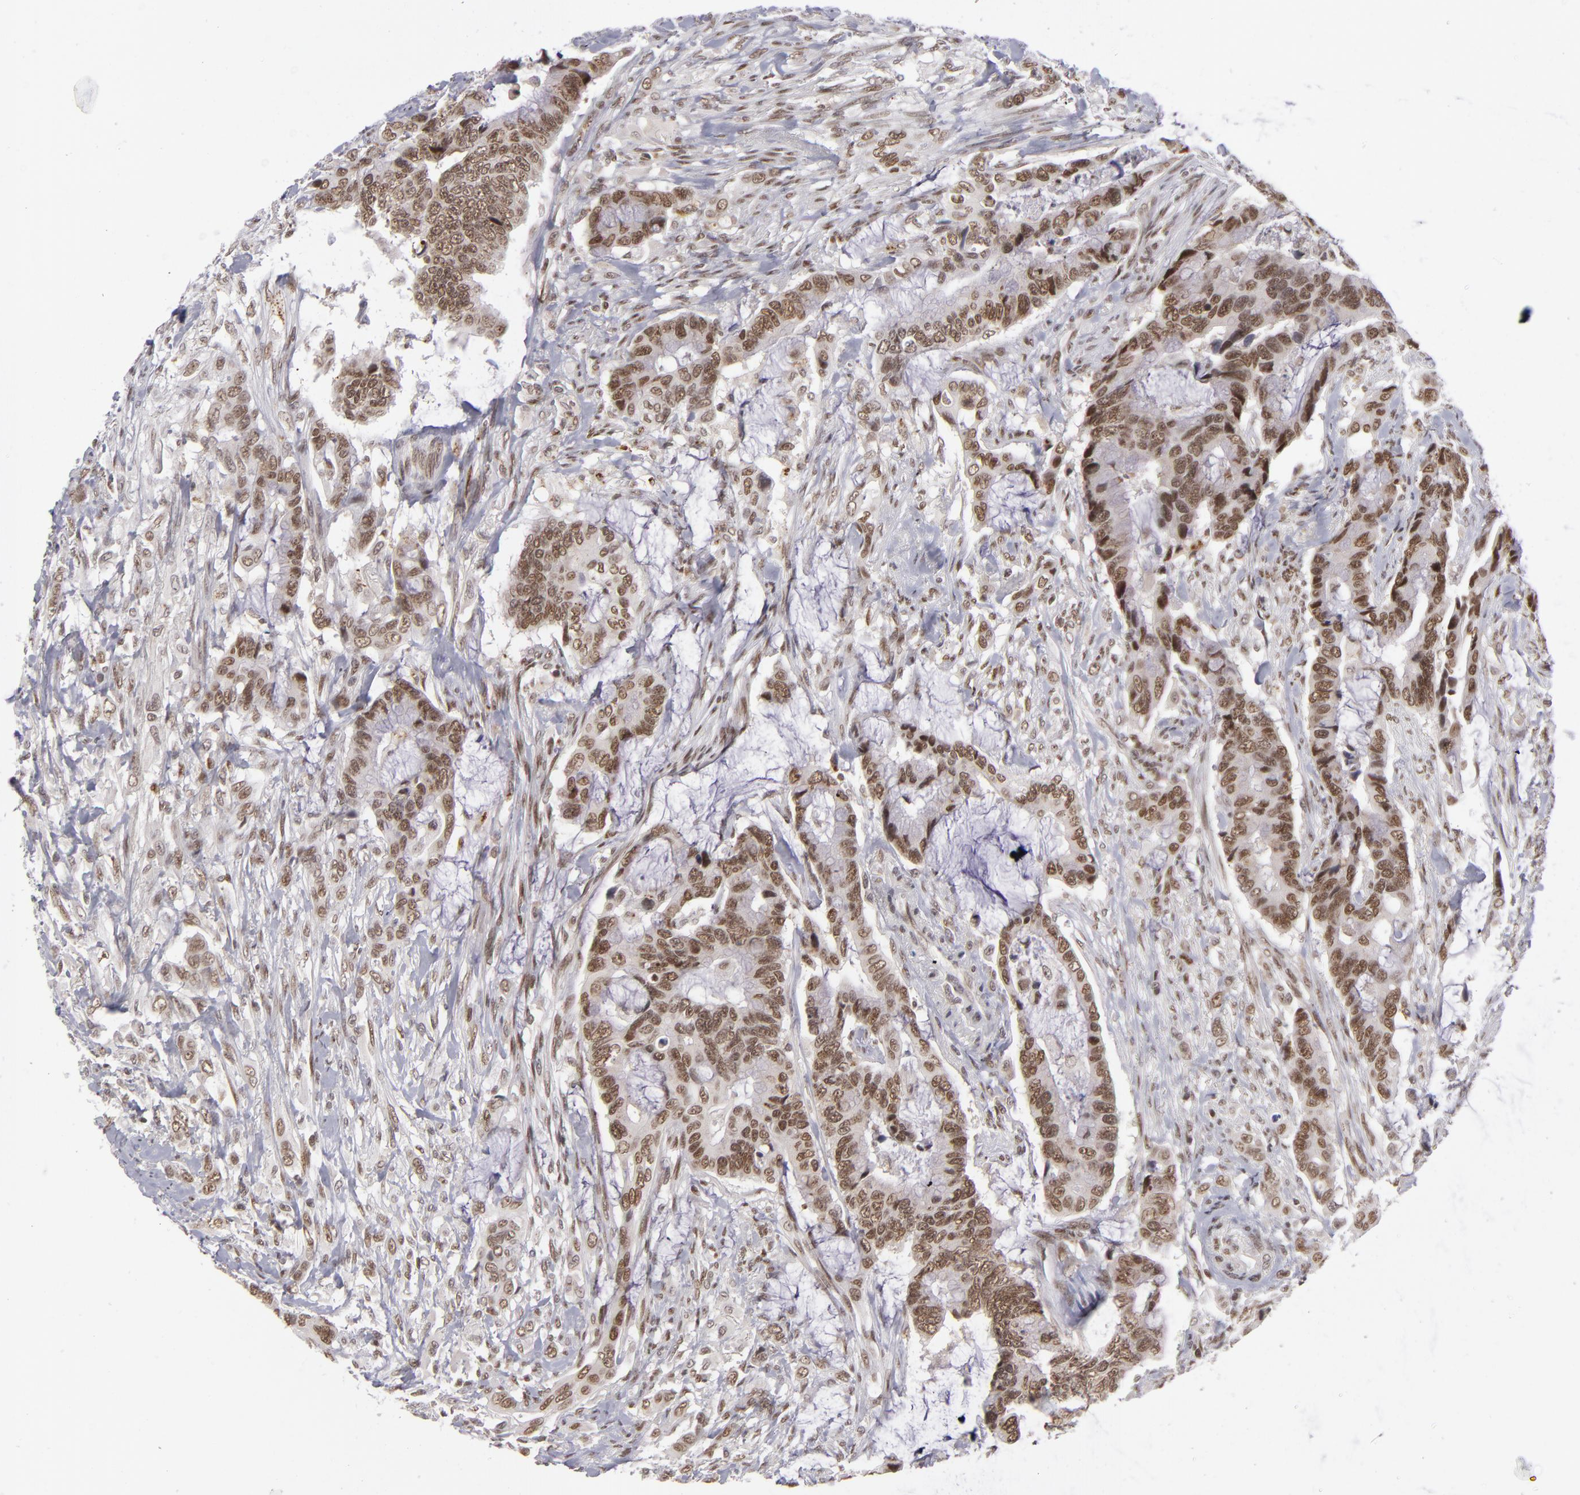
{"staining": {"intensity": "moderate", "quantity": ">75%", "location": "nuclear"}, "tissue": "colorectal cancer", "cell_type": "Tumor cells", "image_type": "cancer", "snomed": [{"axis": "morphology", "description": "Adenocarcinoma, NOS"}, {"axis": "topography", "description": "Rectum"}], "caption": "Moderate nuclear staining for a protein is seen in about >75% of tumor cells of colorectal cancer using immunohistochemistry (IHC).", "gene": "MLLT3", "patient": {"sex": "female", "age": 59}}